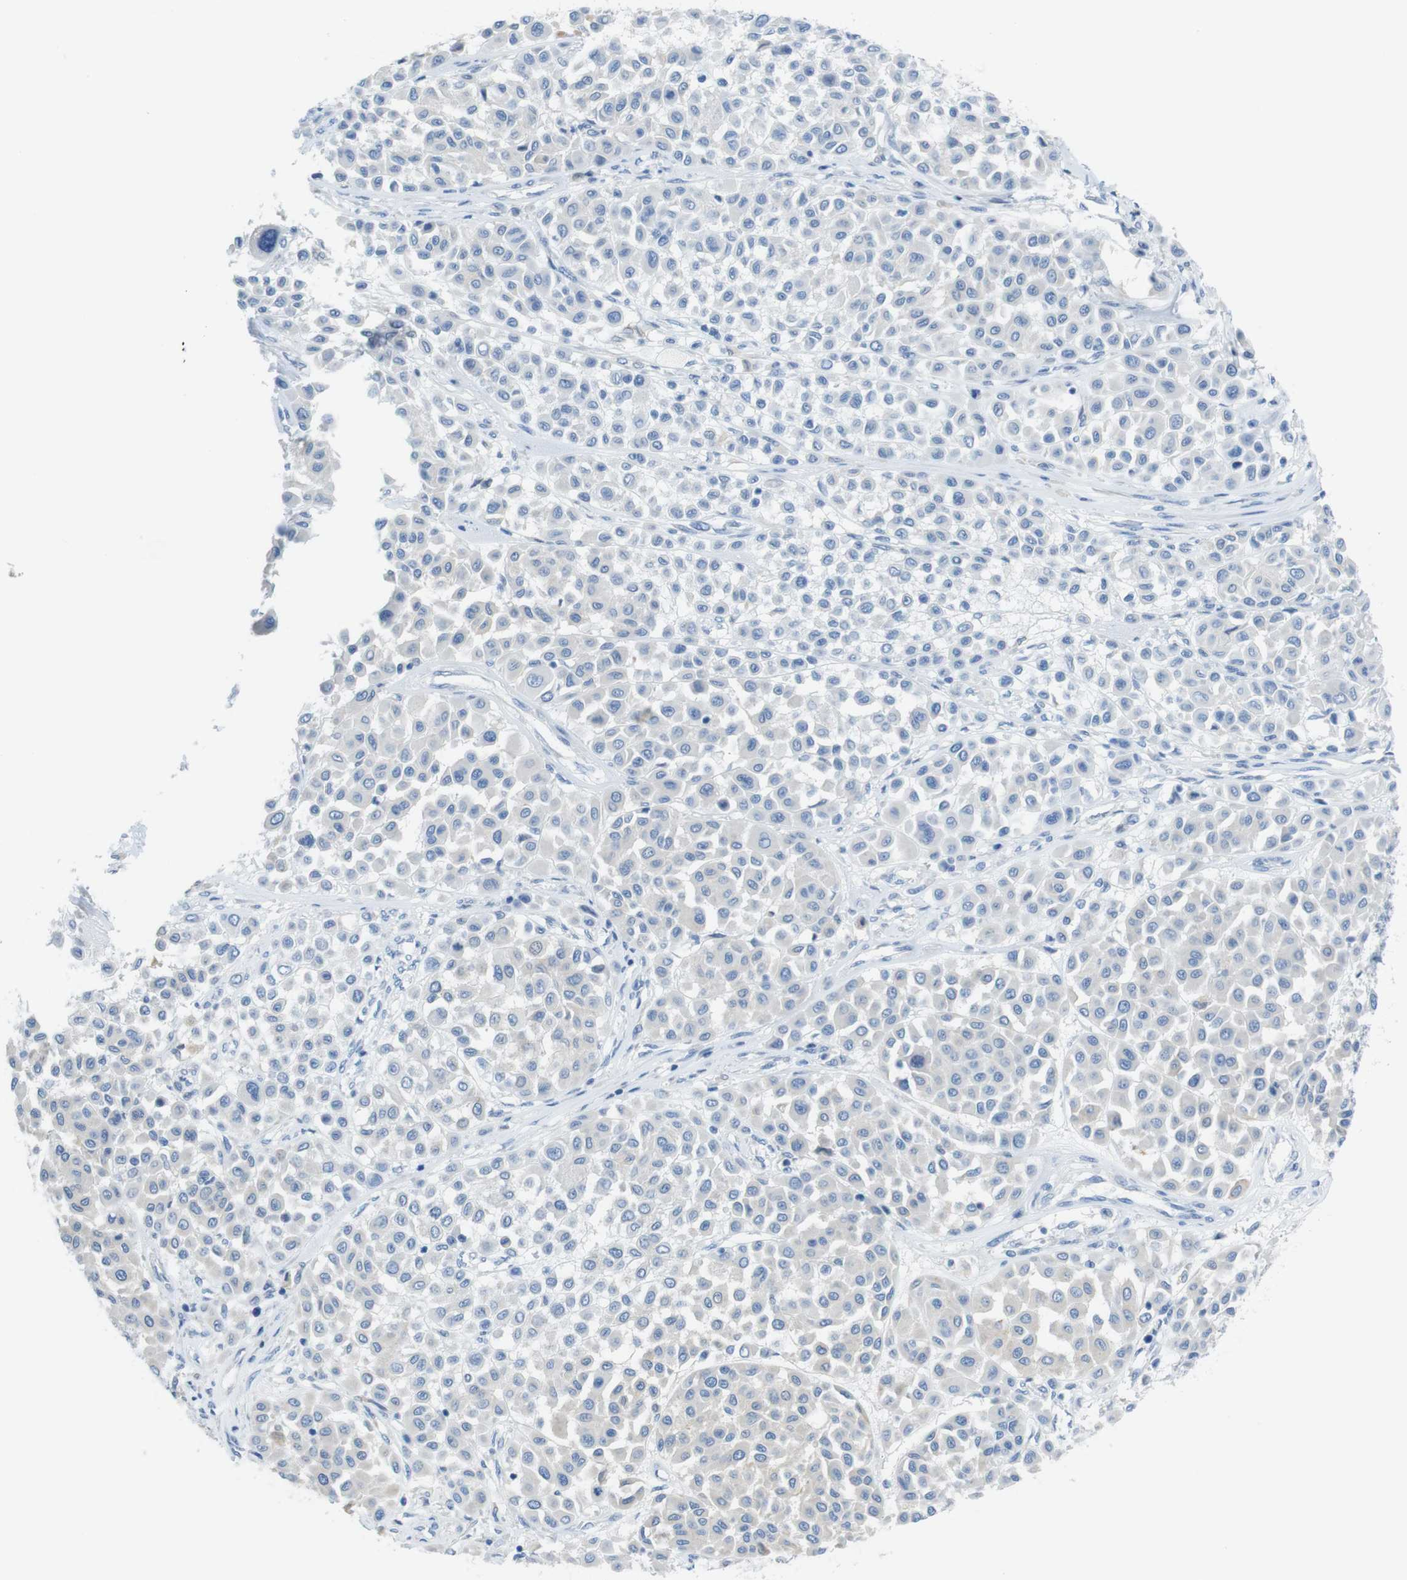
{"staining": {"intensity": "negative", "quantity": "none", "location": "none"}, "tissue": "melanoma", "cell_type": "Tumor cells", "image_type": "cancer", "snomed": [{"axis": "morphology", "description": "Malignant melanoma, Metastatic site"}, {"axis": "topography", "description": "Soft tissue"}], "caption": "Image shows no significant protein staining in tumor cells of malignant melanoma (metastatic site).", "gene": "CLMN", "patient": {"sex": "male", "age": 41}}